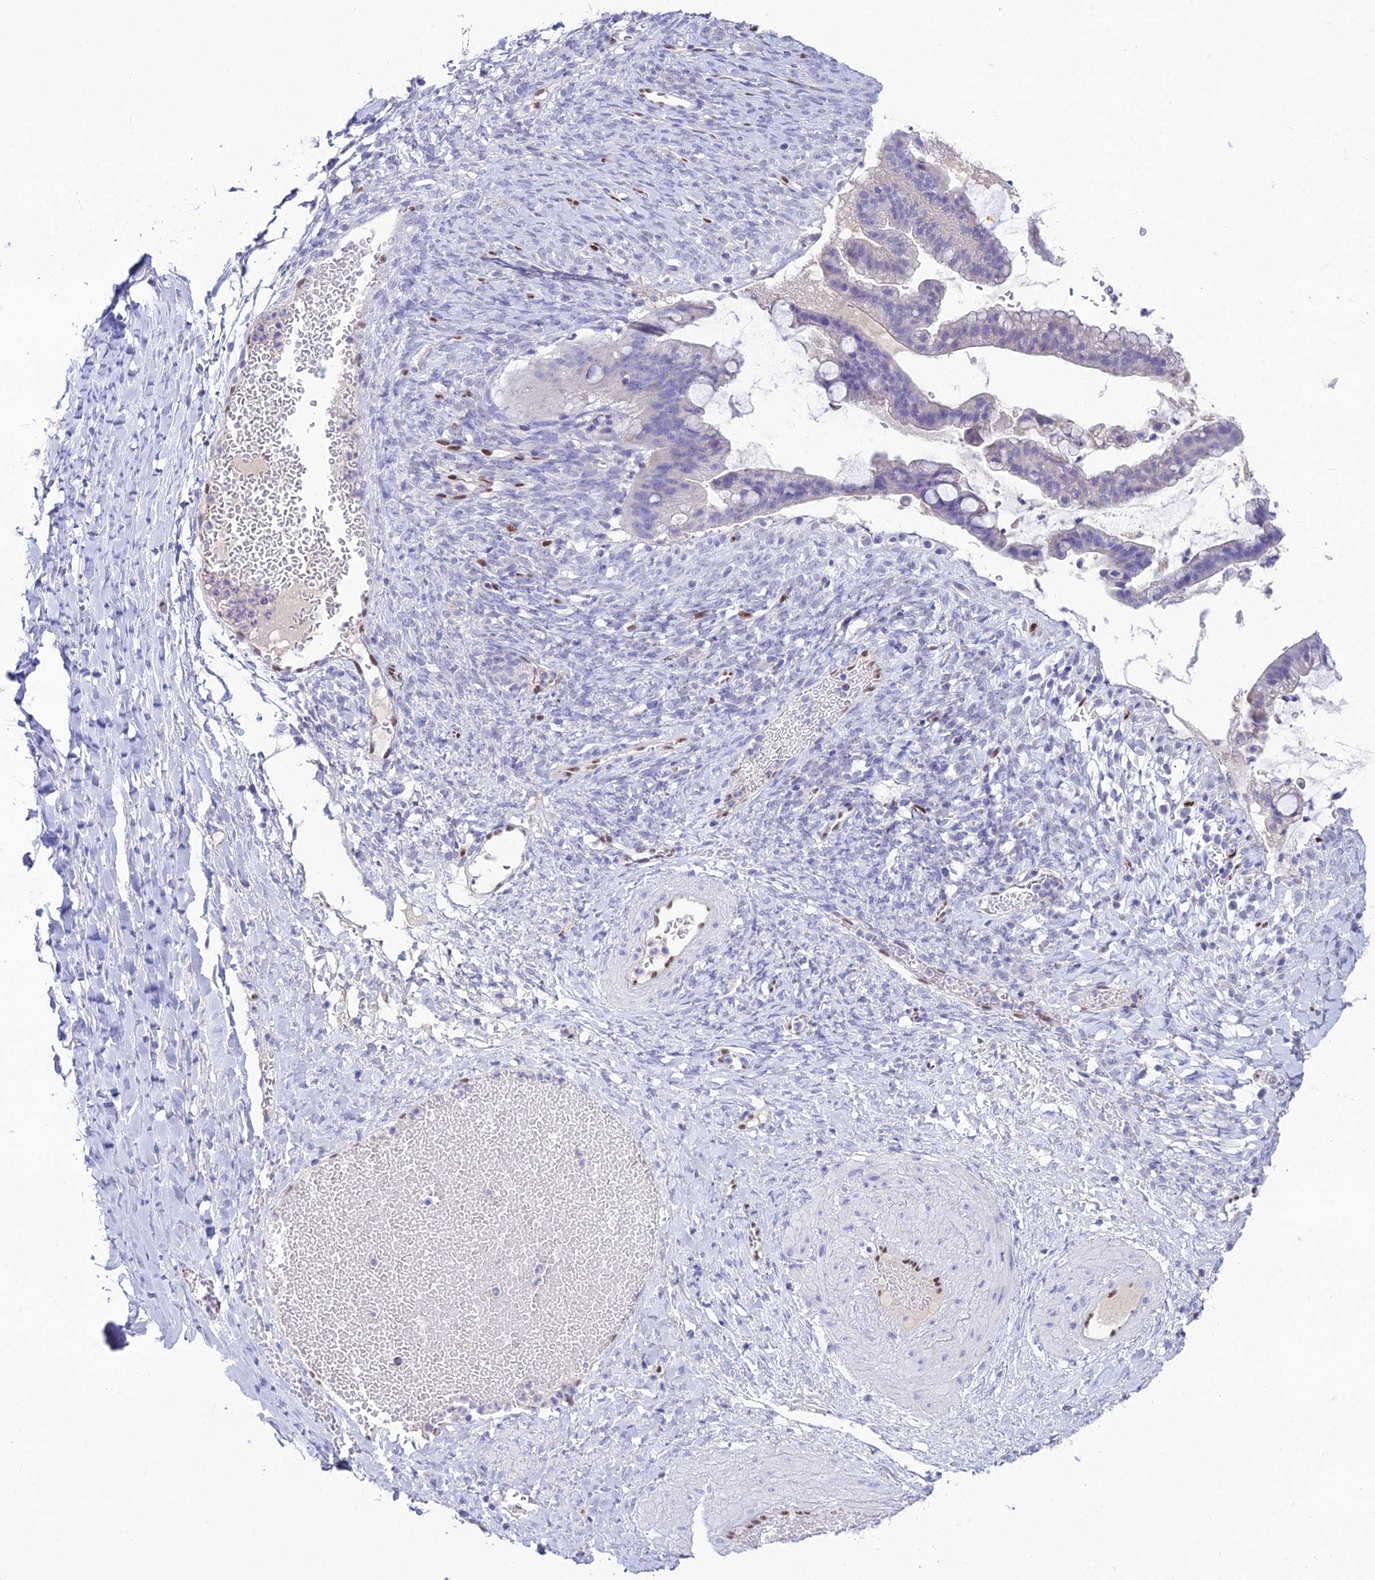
{"staining": {"intensity": "negative", "quantity": "none", "location": "none"}, "tissue": "ovarian cancer", "cell_type": "Tumor cells", "image_type": "cancer", "snomed": [{"axis": "morphology", "description": "Cystadenocarcinoma, mucinous, NOS"}, {"axis": "topography", "description": "Ovary"}], "caption": "IHC of ovarian mucinous cystadenocarcinoma reveals no expression in tumor cells.", "gene": "NOVA2", "patient": {"sex": "female", "age": 73}}